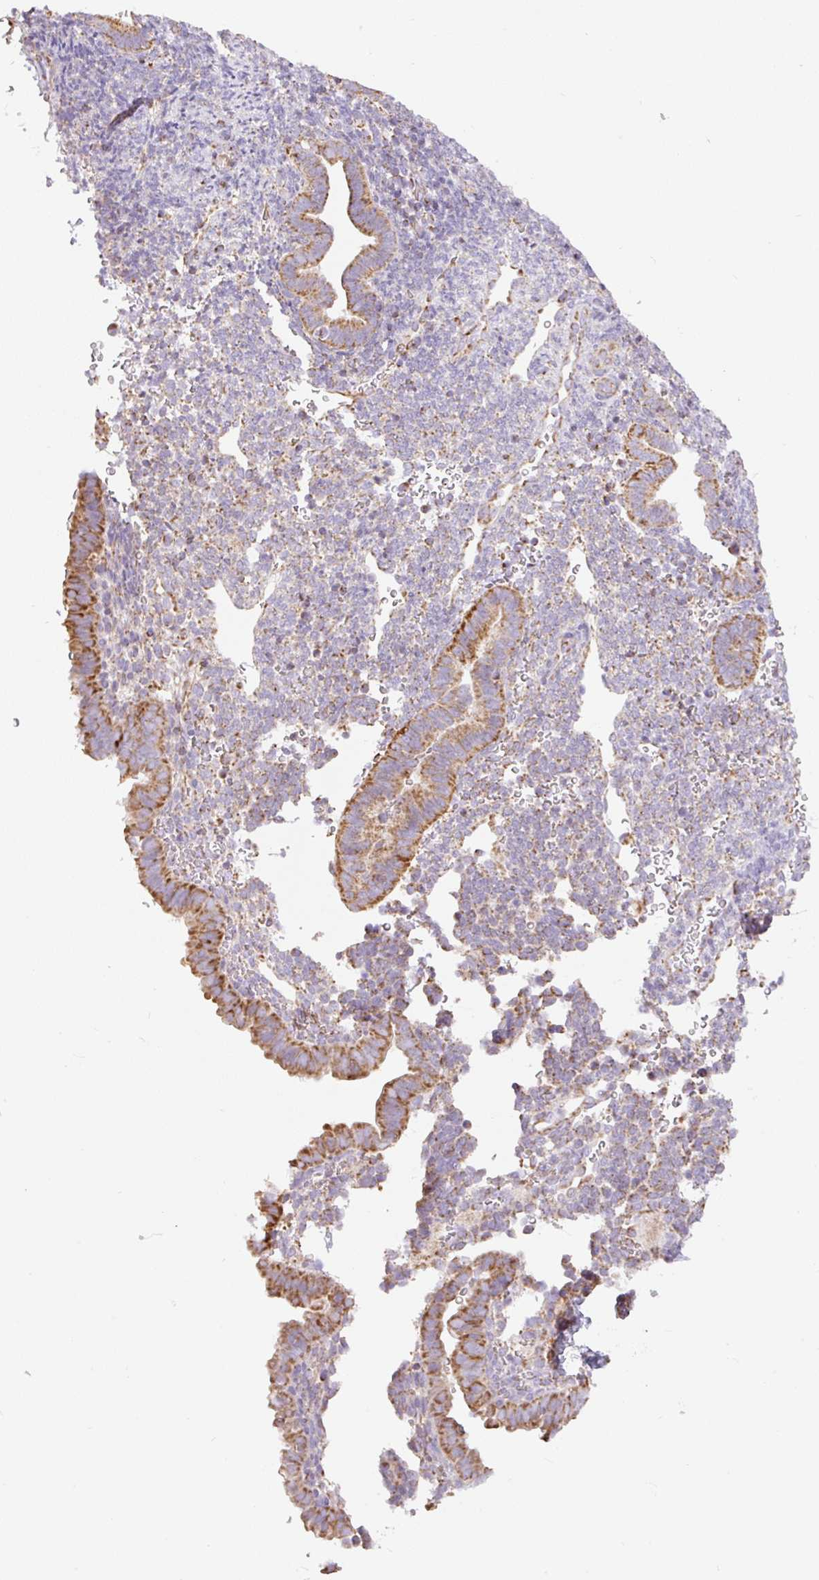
{"staining": {"intensity": "moderate", "quantity": "25%-75%", "location": "cytoplasmic/membranous"}, "tissue": "endometrium", "cell_type": "Cells in endometrial stroma", "image_type": "normal", "snomed": [{"axis": "morphology", "description": "Normal tissue, NOS"}, {"axis": "topography", "description": "Endometrium"}], "caption": "This is an image of IHC staining of normal endometrium, which shows moderate expression in the cytoplasmic/membranous of cells in endometrial stroma.", "gene": "DAAM2", "patient": {"sex": "female", "age": 34}}